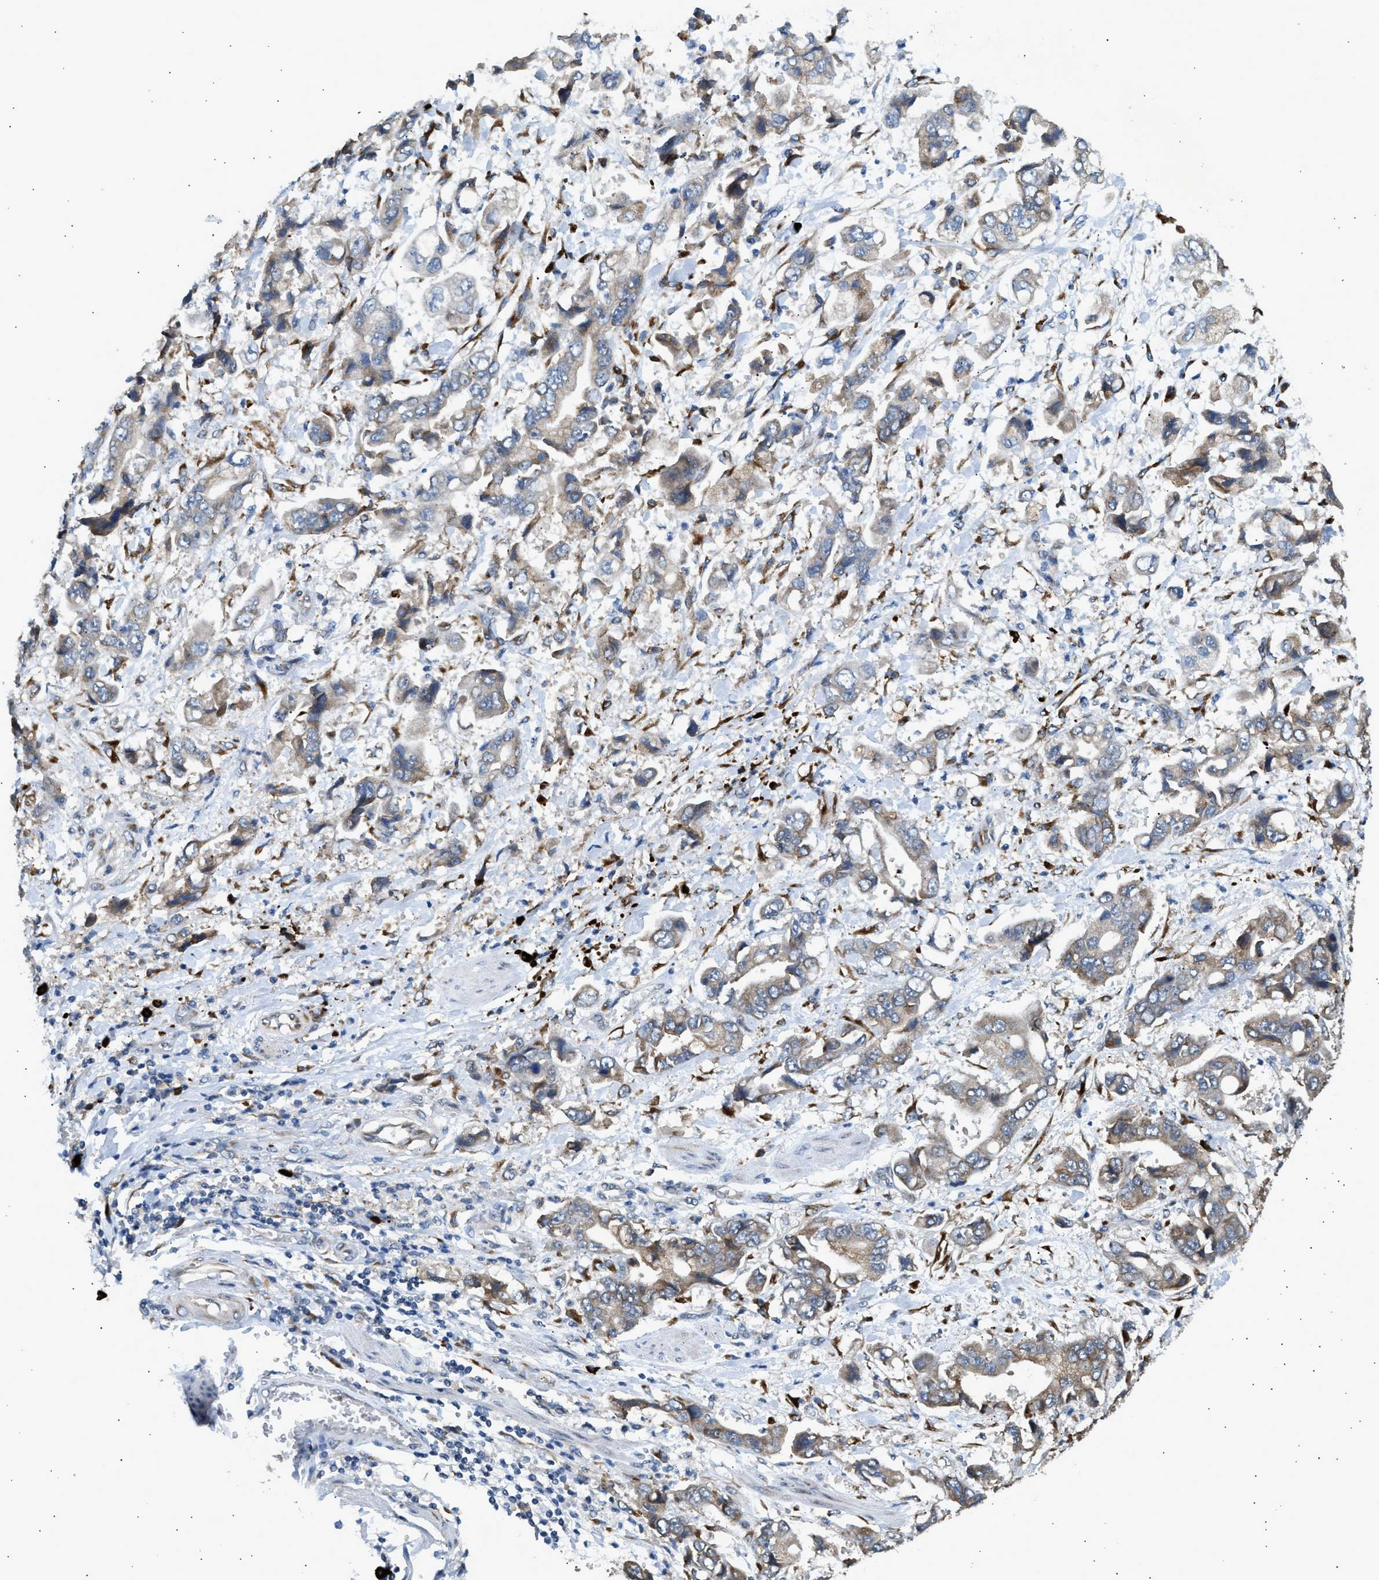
{"staining": {"intensity": "moderate", "quantity": ">75%", "location": "cytoplasmic/membranous"}, "tissue": "stomach cancer", "cell_type": "Tumor cells", "image_type": "cancer", "snomed": [{"axis": "morphology", "description": "Normal tissue, NOS"}, {"axis": "morphology", "description": "Adenocarcinoma, NOS"}, {"axis": "topography", "description": "Stomach"}], "caption": "Moderate cytoplasmic/membranous positivity for a protein is present in approximately >75% of tumor cells of stomach cancer using immunohistochemistry.", "gene": "KCNC2", "patient": {"sex": "male", "age": 62}}